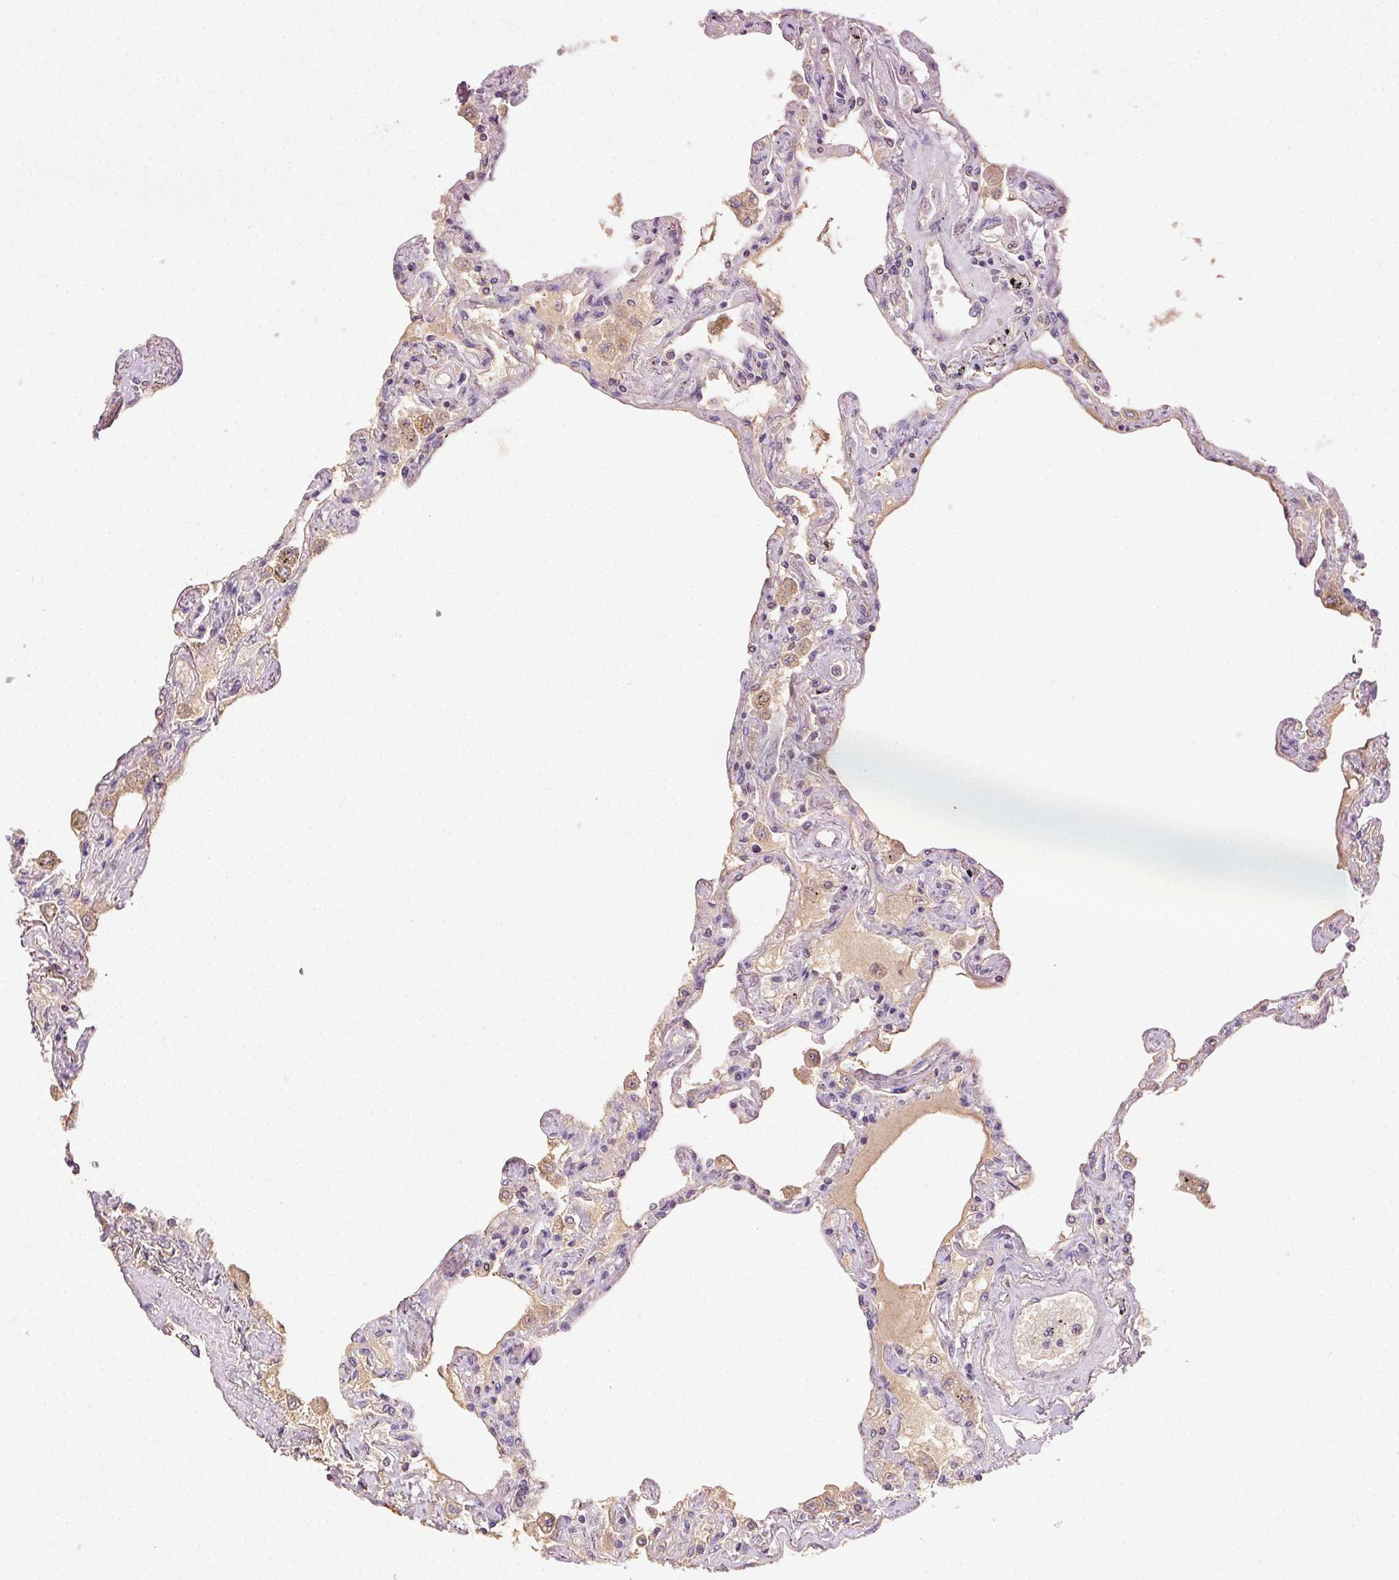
{"staining": {"intensity": "negative", "quantity": "none", "location": "none"}, "tissue": "lung", "cell_type": "Alveolar cells", "image_type": "normal", "snomed": [{"axis": "morphology", "description": "Normal tissue, NOS"}, {"axis": "morphology", "description": "Adenocarcinoma, NOS"}, {"axis": "topography", "description": "Cartilage tissue"}, {"axis": "topography", "description": "Lung"}], "caption": "Immunohistochemical staining of benign lung exhibits no significant positivity in alveolar cells.", "gene": "BPIFB2", "patient": {"sex": "female", "age": 67}}